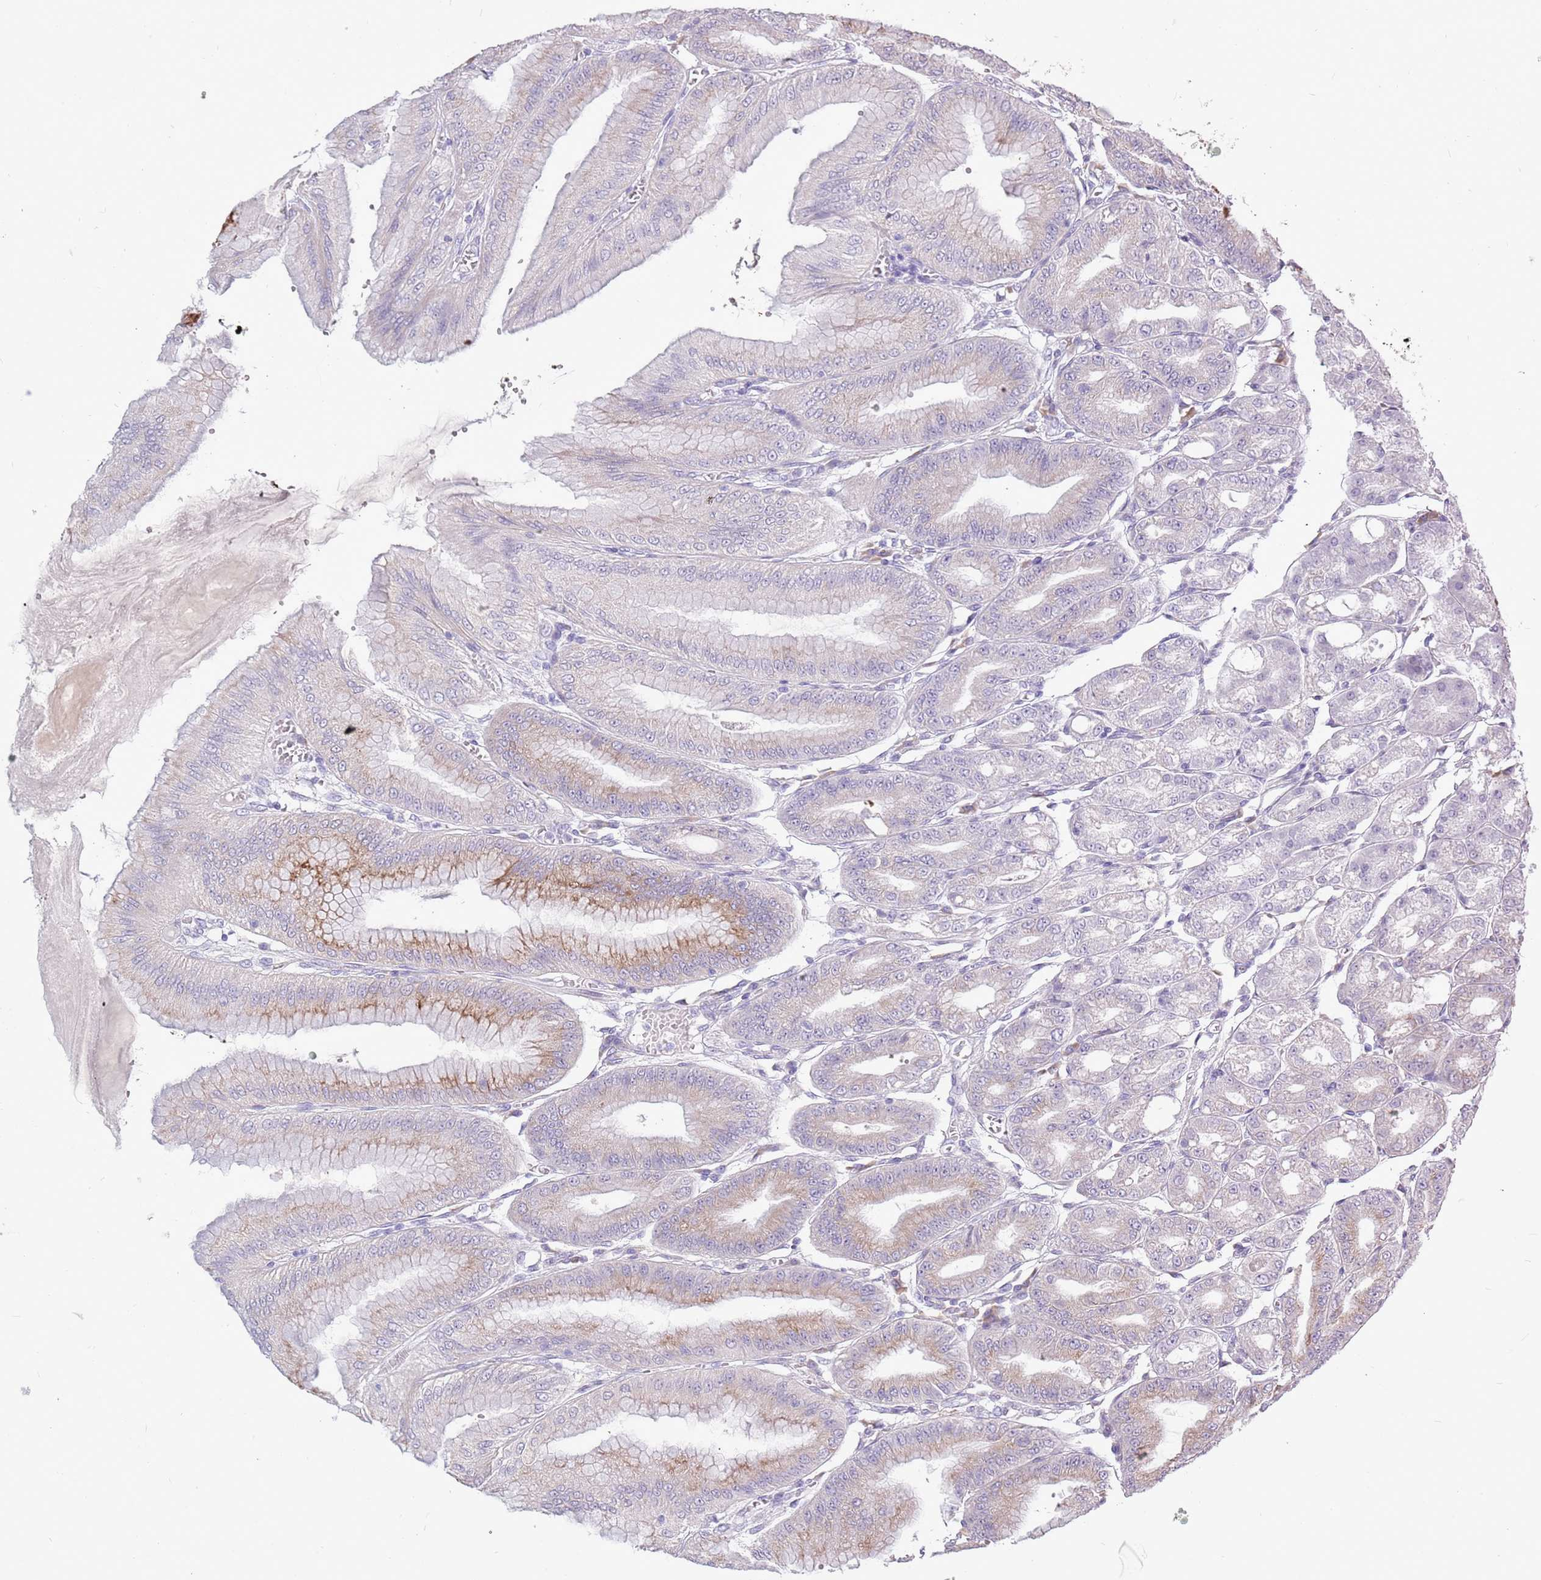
{"staining": {"intensity": "strong", "quantity": "25%-75%", "location": "cytoplasmic/membranous"}, "tissue": "stomach", "cell_type": "Glandular cells", "image_type": "normal", "snomed": [{"axis": "morphology", "description": "Normal tissue, NOS"}, {"axis": "topography", "description": "Stomach, lower"}], "caption": "Immunohistochemistry micrograph of unremarkable stomach: stomach stained using immunohistochemistry (IHC) shows high levels of strong protein expression localized specifically in the cytoplasmic/membranous of glandular cells, appearing as a cytoplasmic/membranous brown color.", "gene": "ZNF425", "patient": {"sex": "male", "age": 71}}